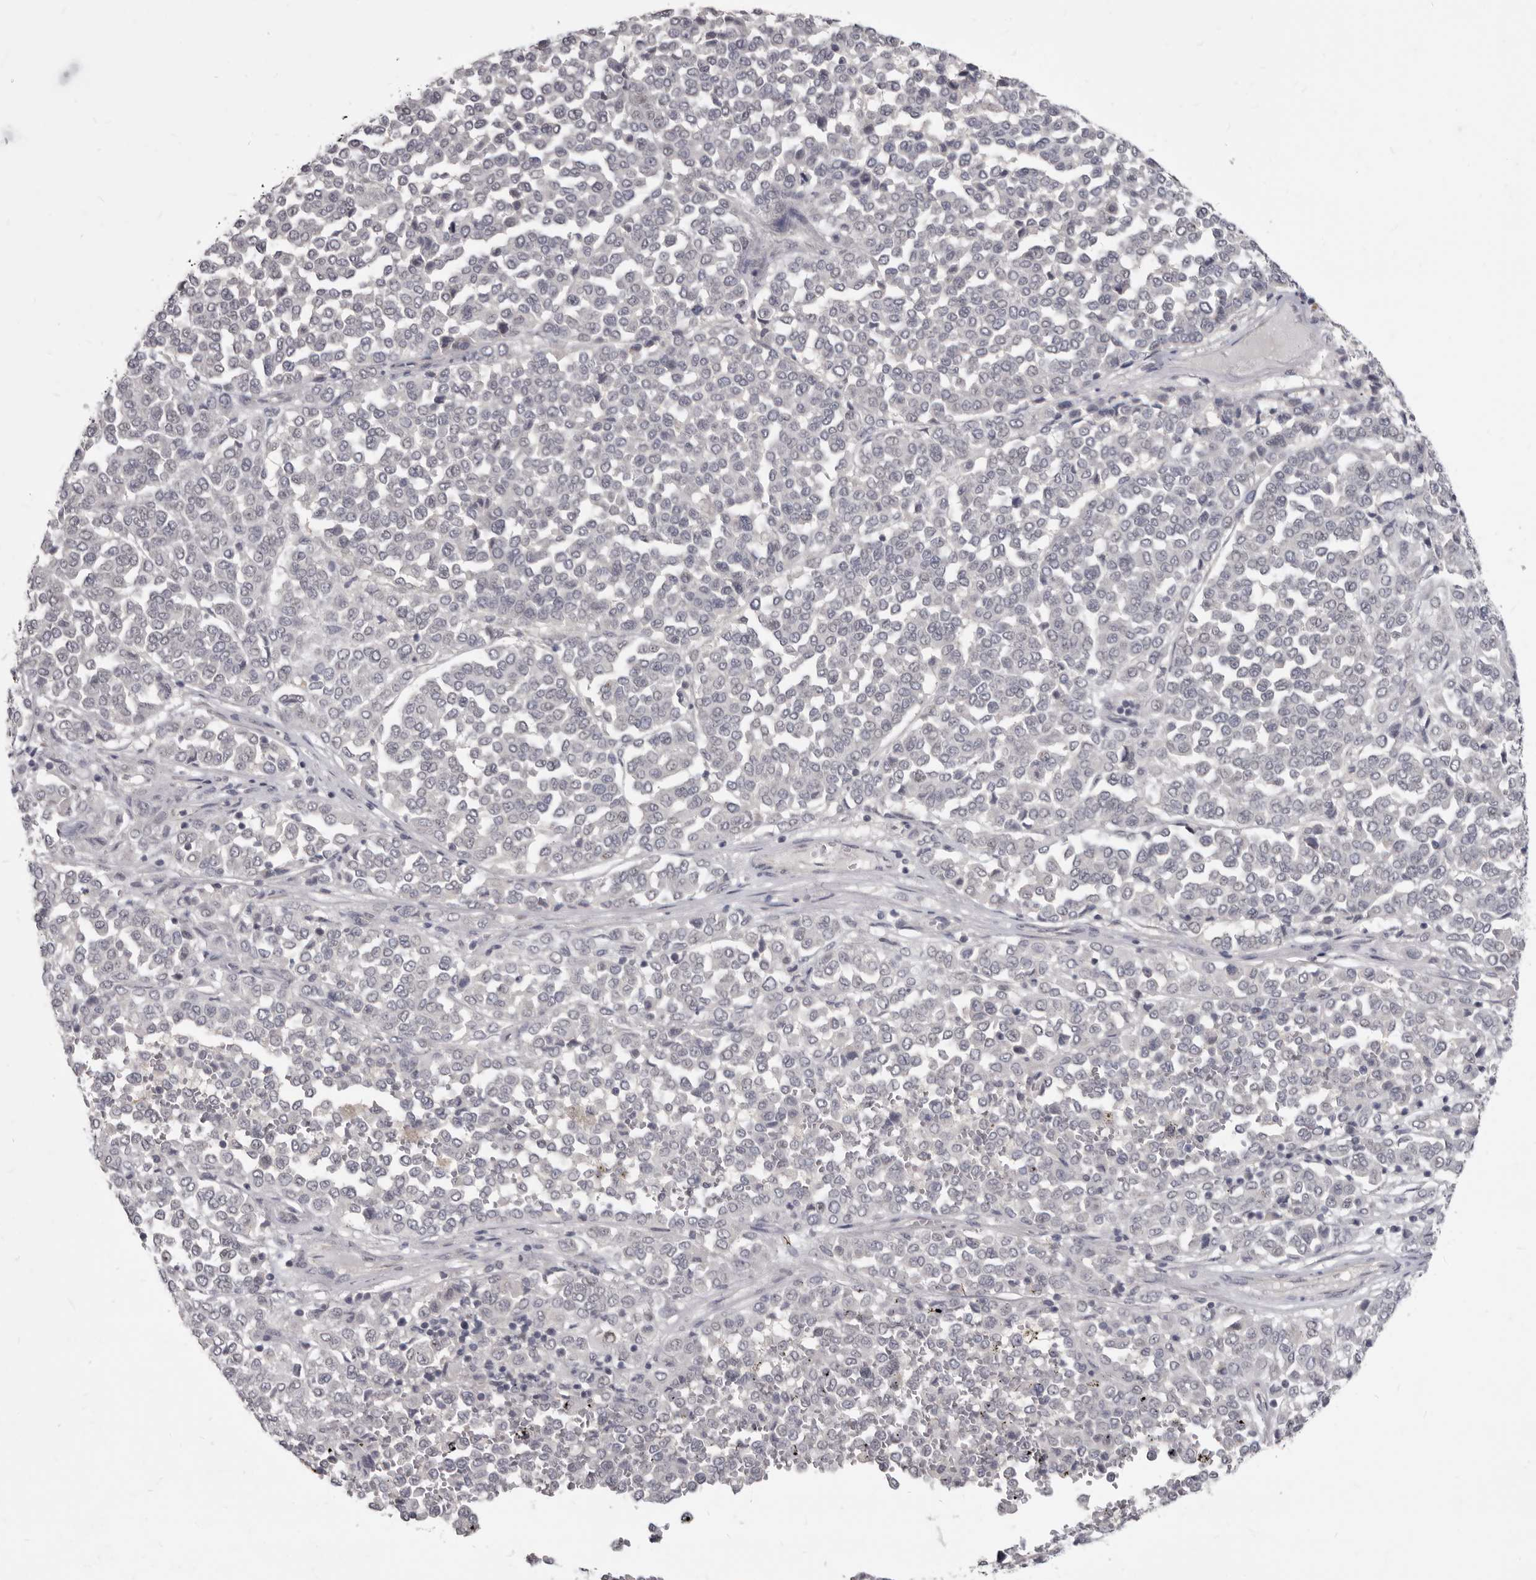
{"staining": {"intensity": "negative", "quantity": "none", "location": "none"}, "tissue": "melanoma", "cell_type": "Tumor cells", "image_type": "cancer", "snomed": [{"axis": "morphology", "description": "Malignant melanoma, Metastatic site"}, {"axis": "topography", "description": "Pancreas"}], "caption": "This is an immunohistochemistry (IHC) histopathology image of human melanoma. There is no staining in tumor cells.", "gene": "SULT1E1", "patient": {"sex": "female", "age": 30}}